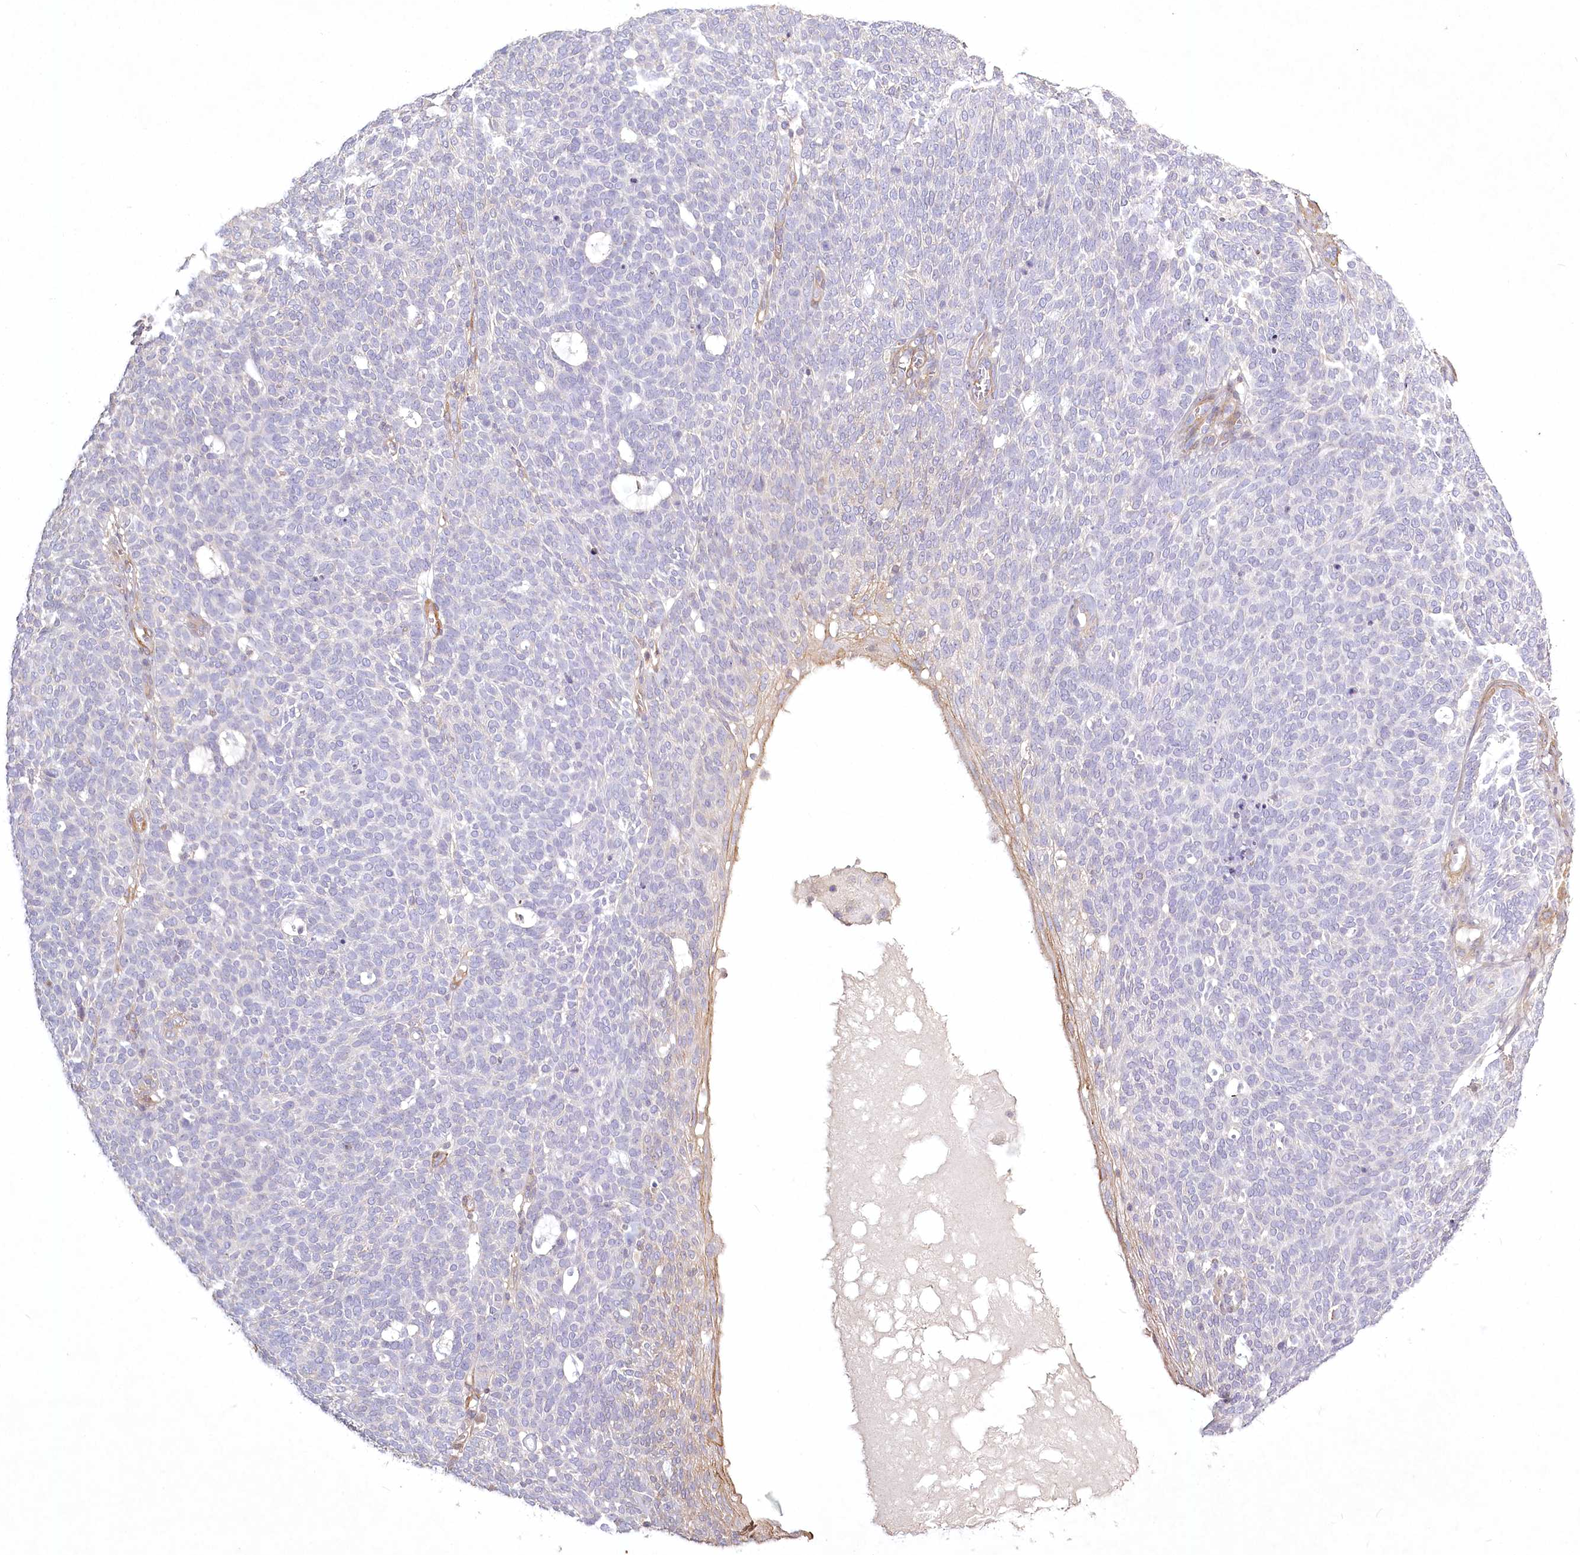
{"staining": {"intensity": "negative", "quantity": "none", "location": "none"}, "tissue": "skin cancer", "cell_type": "Tumor cells", "image_type": "cancer", "snomed": [{"axis": "morphology", "description": "Squamous cell carcinoma, NOS"}, {"axis": "topography", "description": "Skin"}], "caption": "This is a photomicrograph of immunohistochemistry (IHC) staining of skin cancer, which shows no positivity in tumor cells.", "gene": "INPP4B", "patient": {"sex": "female", "age": 90}}